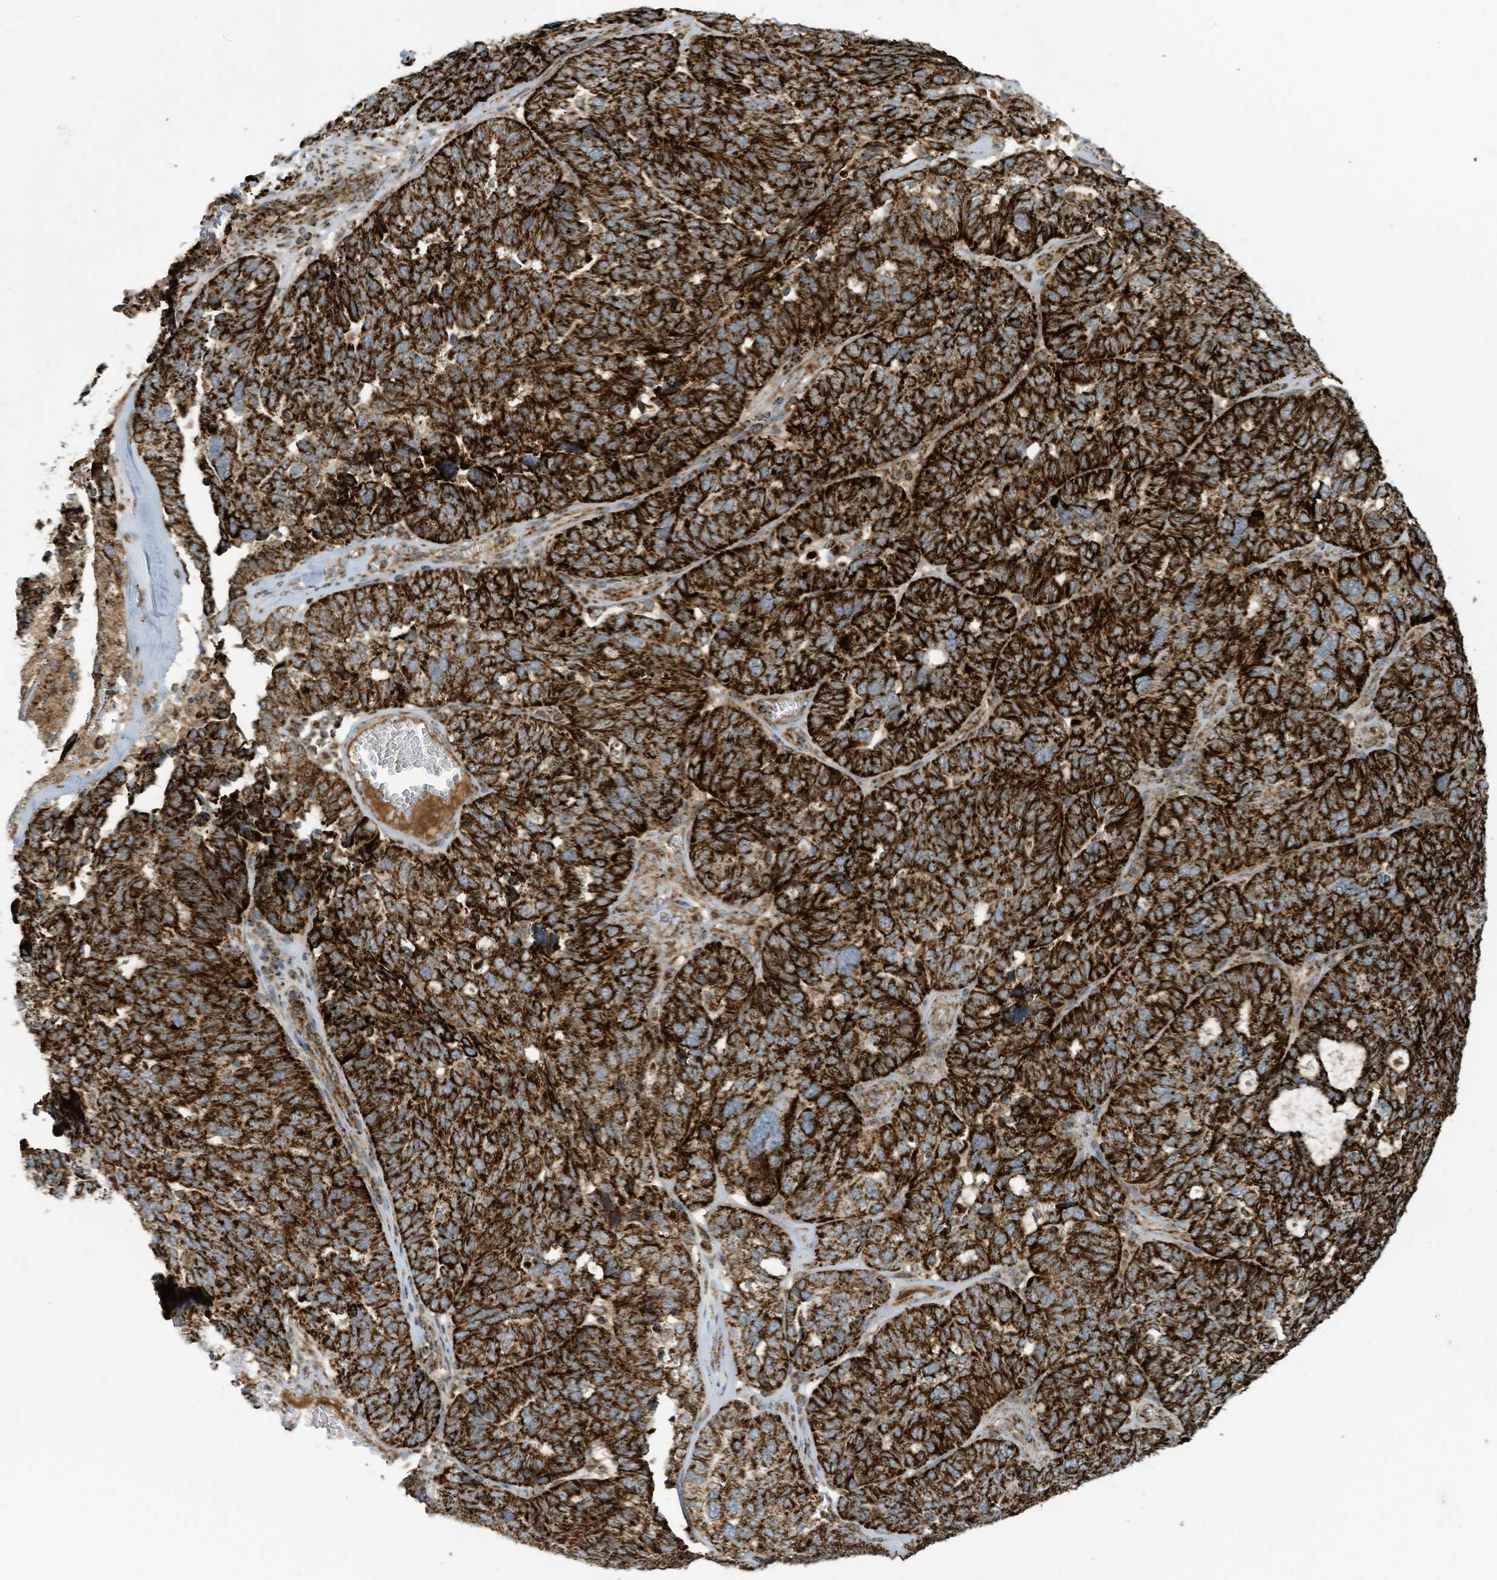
{"staining": {"intensity": "strong", "quantity": ">75%", "location": "cytoplasmic/membranous"}, "tissue": "ovarian cancer", "cell_type": "Tumor cells", "image_type": "cancer", "snomed": [{"axis": "morphology", "description": "Cystadenocarcinoma, serous, NOS"}, {"axis": "topography", "description": "Ovary"}], "caption": "There is high levels of strong cytoplasmic/membranous positivity in tumor cells of ovarian cancer, as demonstrated by immunohistochemical staining (brown color).", "gene": "COX10", "patient": {"sex": "female", "age": 59}}